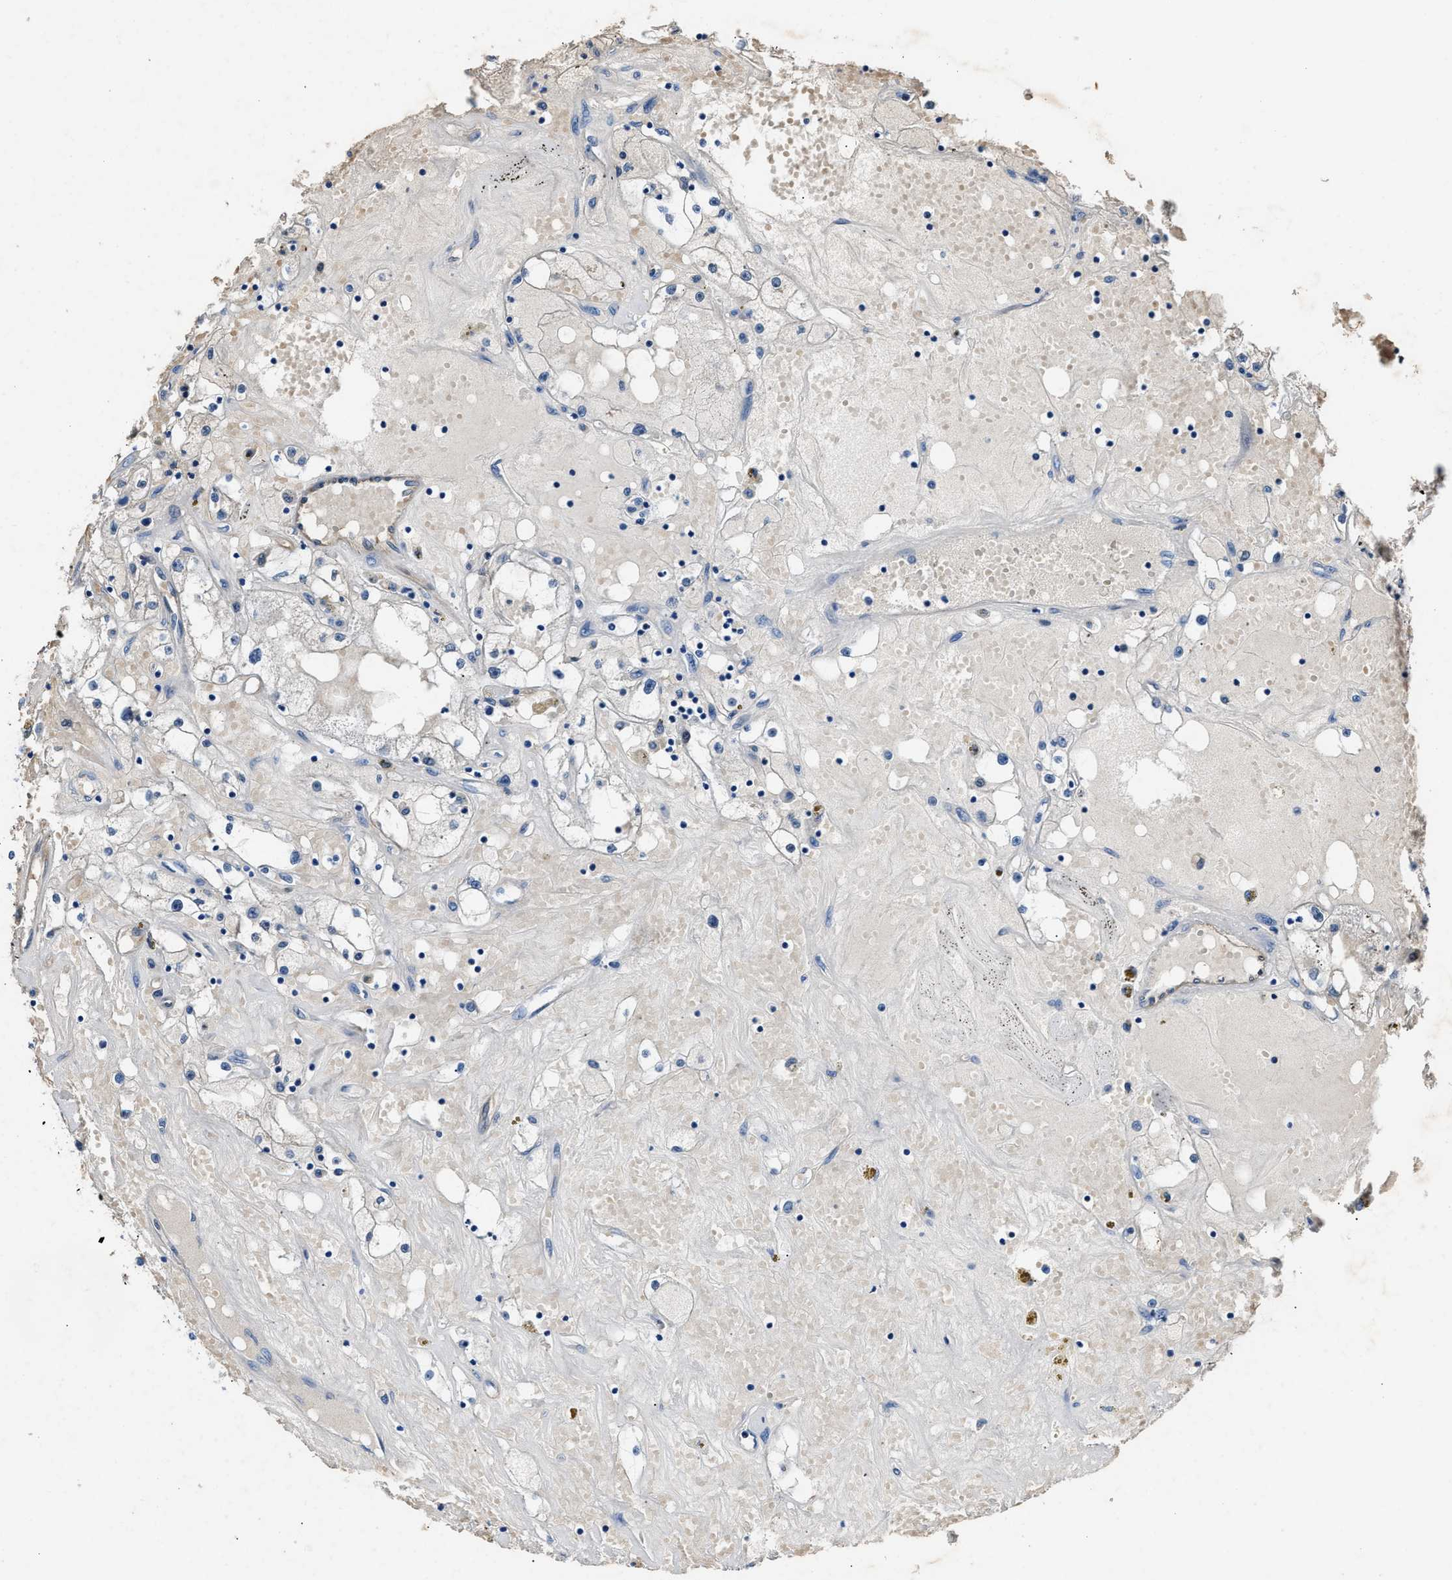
{"staining": {"intensity": "negative", "quantity": "none", "location": "none"}, "tissue": "renal cancer", "cell_type": "Tumor cells", "image_type": "cancer", "snomed": [{"axis": "morphology", "description": "Adenocarcinoma, NOS"}, {"axis": "topography", "description": "Kidney"}], "caption": "The immunohistochemistry photomicrograph has no significant expression in tumor cells of renal adenocarcinoma tissue. (DAB (3,3'-diaminobenzidine) immunohistochemistry (IHC), high magnification).", "gene": "PPA1", "patient": {"sex": "male", "age": 56}}